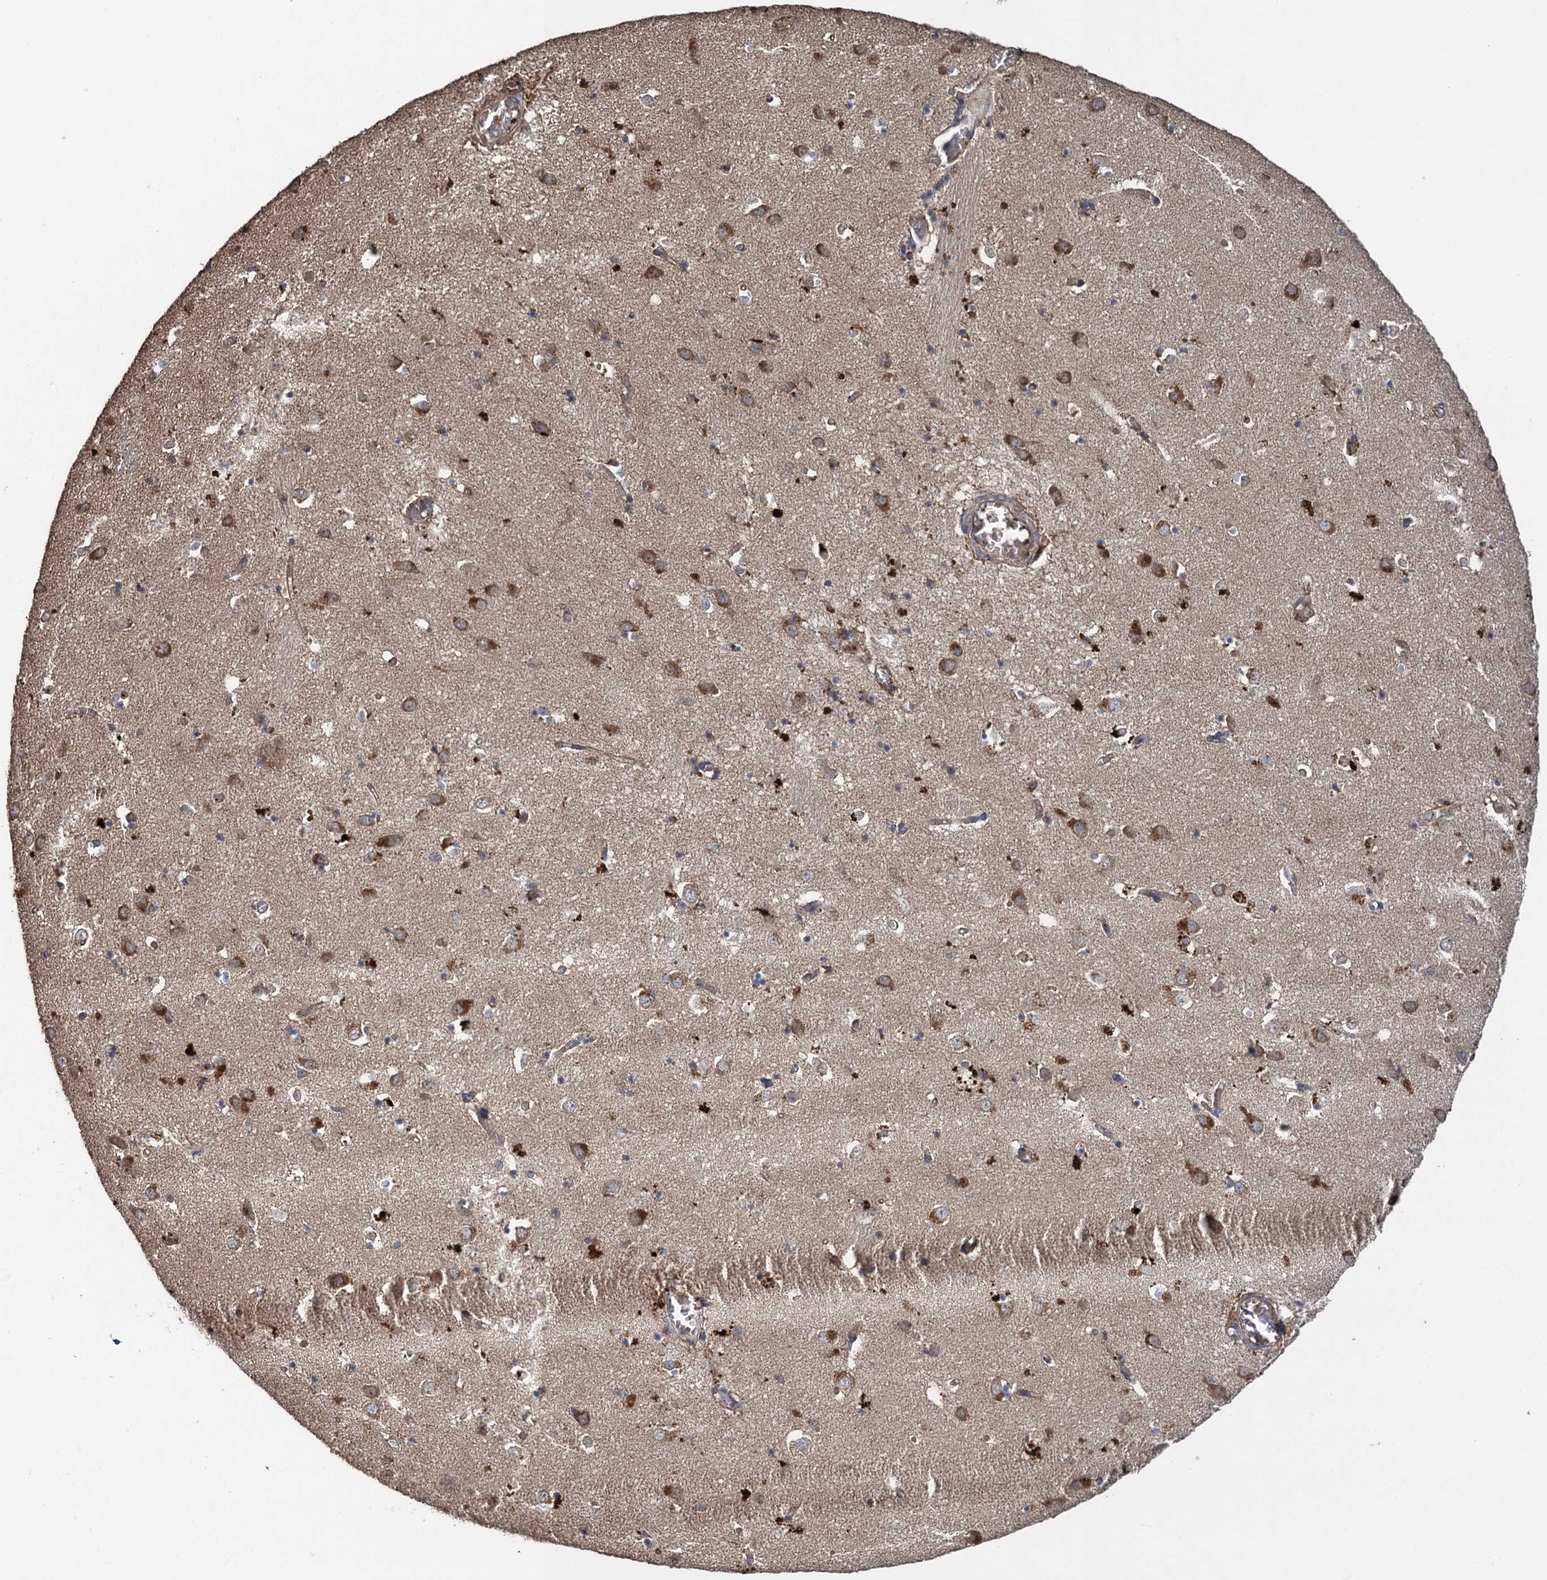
{"staining": {"intensity": "weak", "quantity": "<25%", "location": "cytoplasmic/membranous"}, "tissue": "caudate", "cell_type": "Glial cells", "image_type": "normal", "snomed": [{"axis": "morphology", "description": "Normal tissue, NOS"}, {"axis": "topography", "description": "Lateral ventricle wall"}], "caption": "DAB (3,3'-diaminobenzidine) immunohistochemical staining of benign caudate displays no significant expression in glial cells.", "gene": "TXNDC11", "patient": {"sex": "male", "age": 70}}